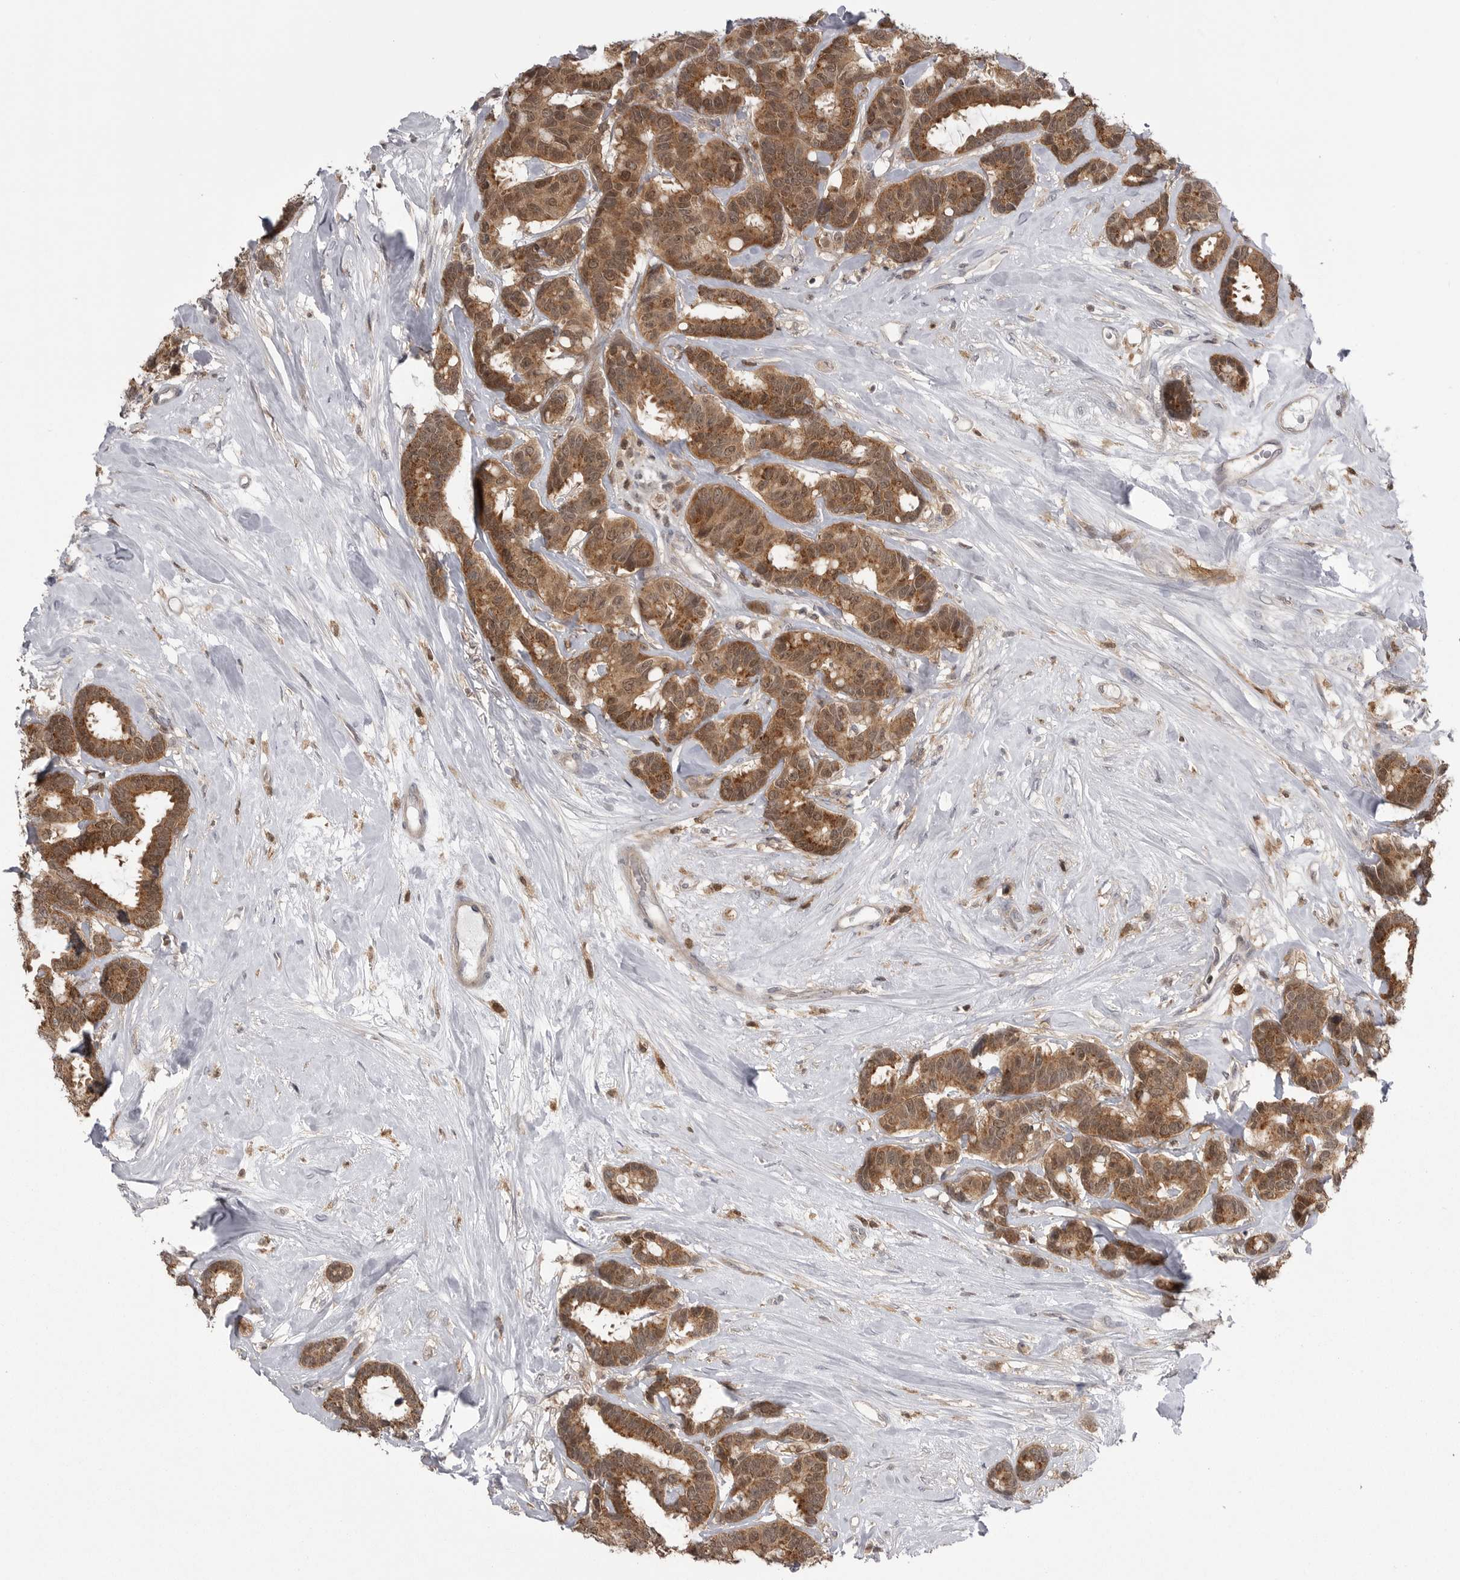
{"staining": {"intensity": "moderate", "quantity": ">75%", "location": "cytoplasmic/membranous,nuclear"}, "tissue": "breast cancer", "cell_type": "Tumor cells", "image_type": "cancer", "snomed": [{"axis": "morphology", "description": "Duct carcinoma"}, {"axis": "topography", "description": "Breast"}], "caption": "Brown immunohistochemical staining in human intraductal carcinoma (breast) shows moderate cytoplasmic/membranous and nuclear expression in about >75% of tumor cells.", "gene": "MAPK13", "patient": {"sex": "female", "age": 87}}